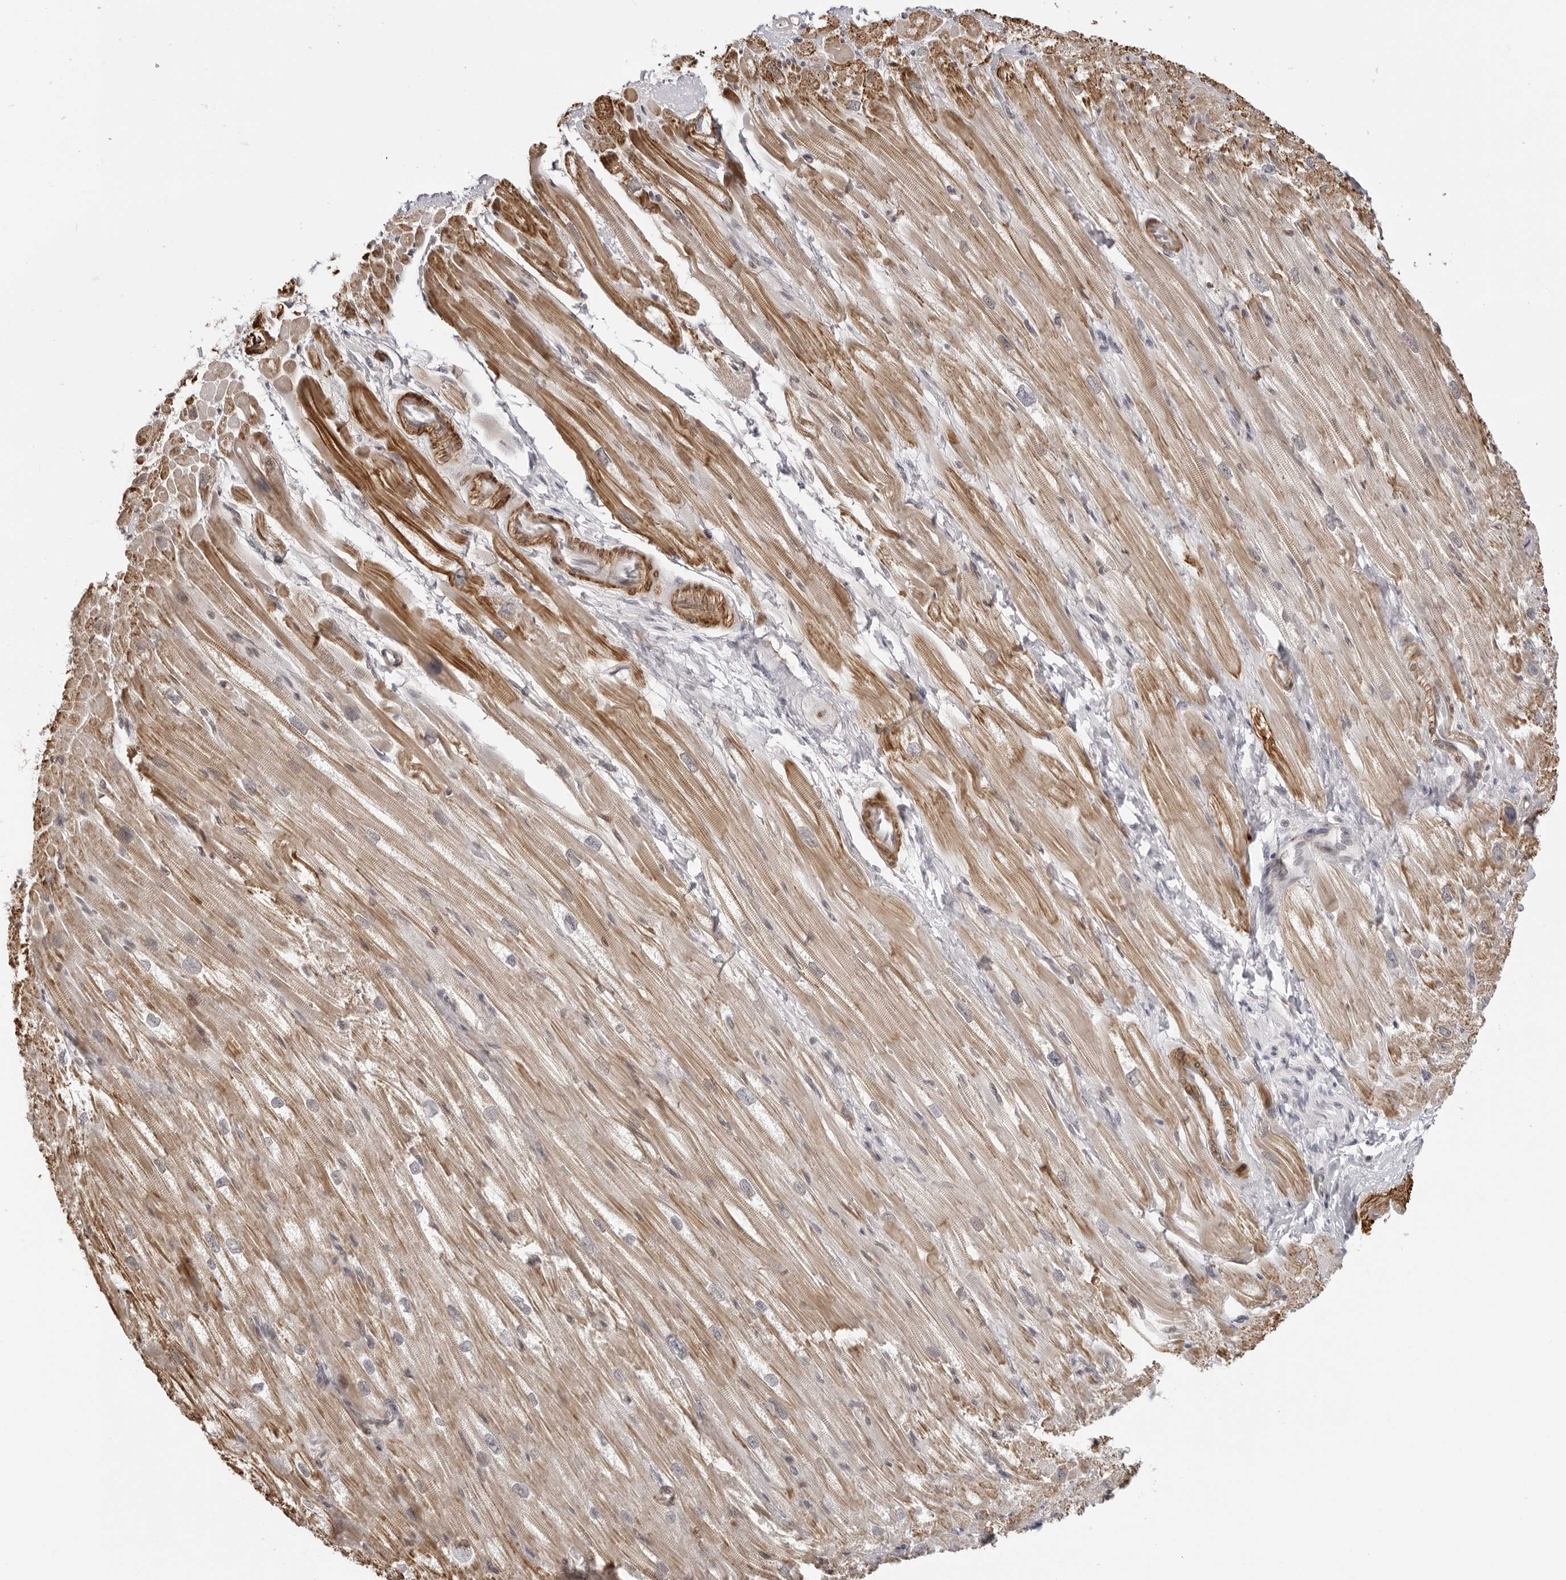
{"staining": {"intensity": "moderate", "quantity": ">75%", "location": "cytoplasmic/membranous"}, "tissue": "heart muscle", "cell_type": "Cardiomyocytes", "image_type": "normal", "snomed": [{"axis": "morphology", "description": "Normal tissue, NOS"}, {"axis": "topography", "description": "Heart"}], "caption": "The photomicrograph displays a brown stain indicating the presence of a protein in the cytoplasmic/membranous of cardiomyocytes in heart muscle. (DAB (3,3'-diaminobenzidine) IHC with brightfield microscopy, high magnification).", "gene": "UNK", "patient": {"sex": "male", "age": 50}}